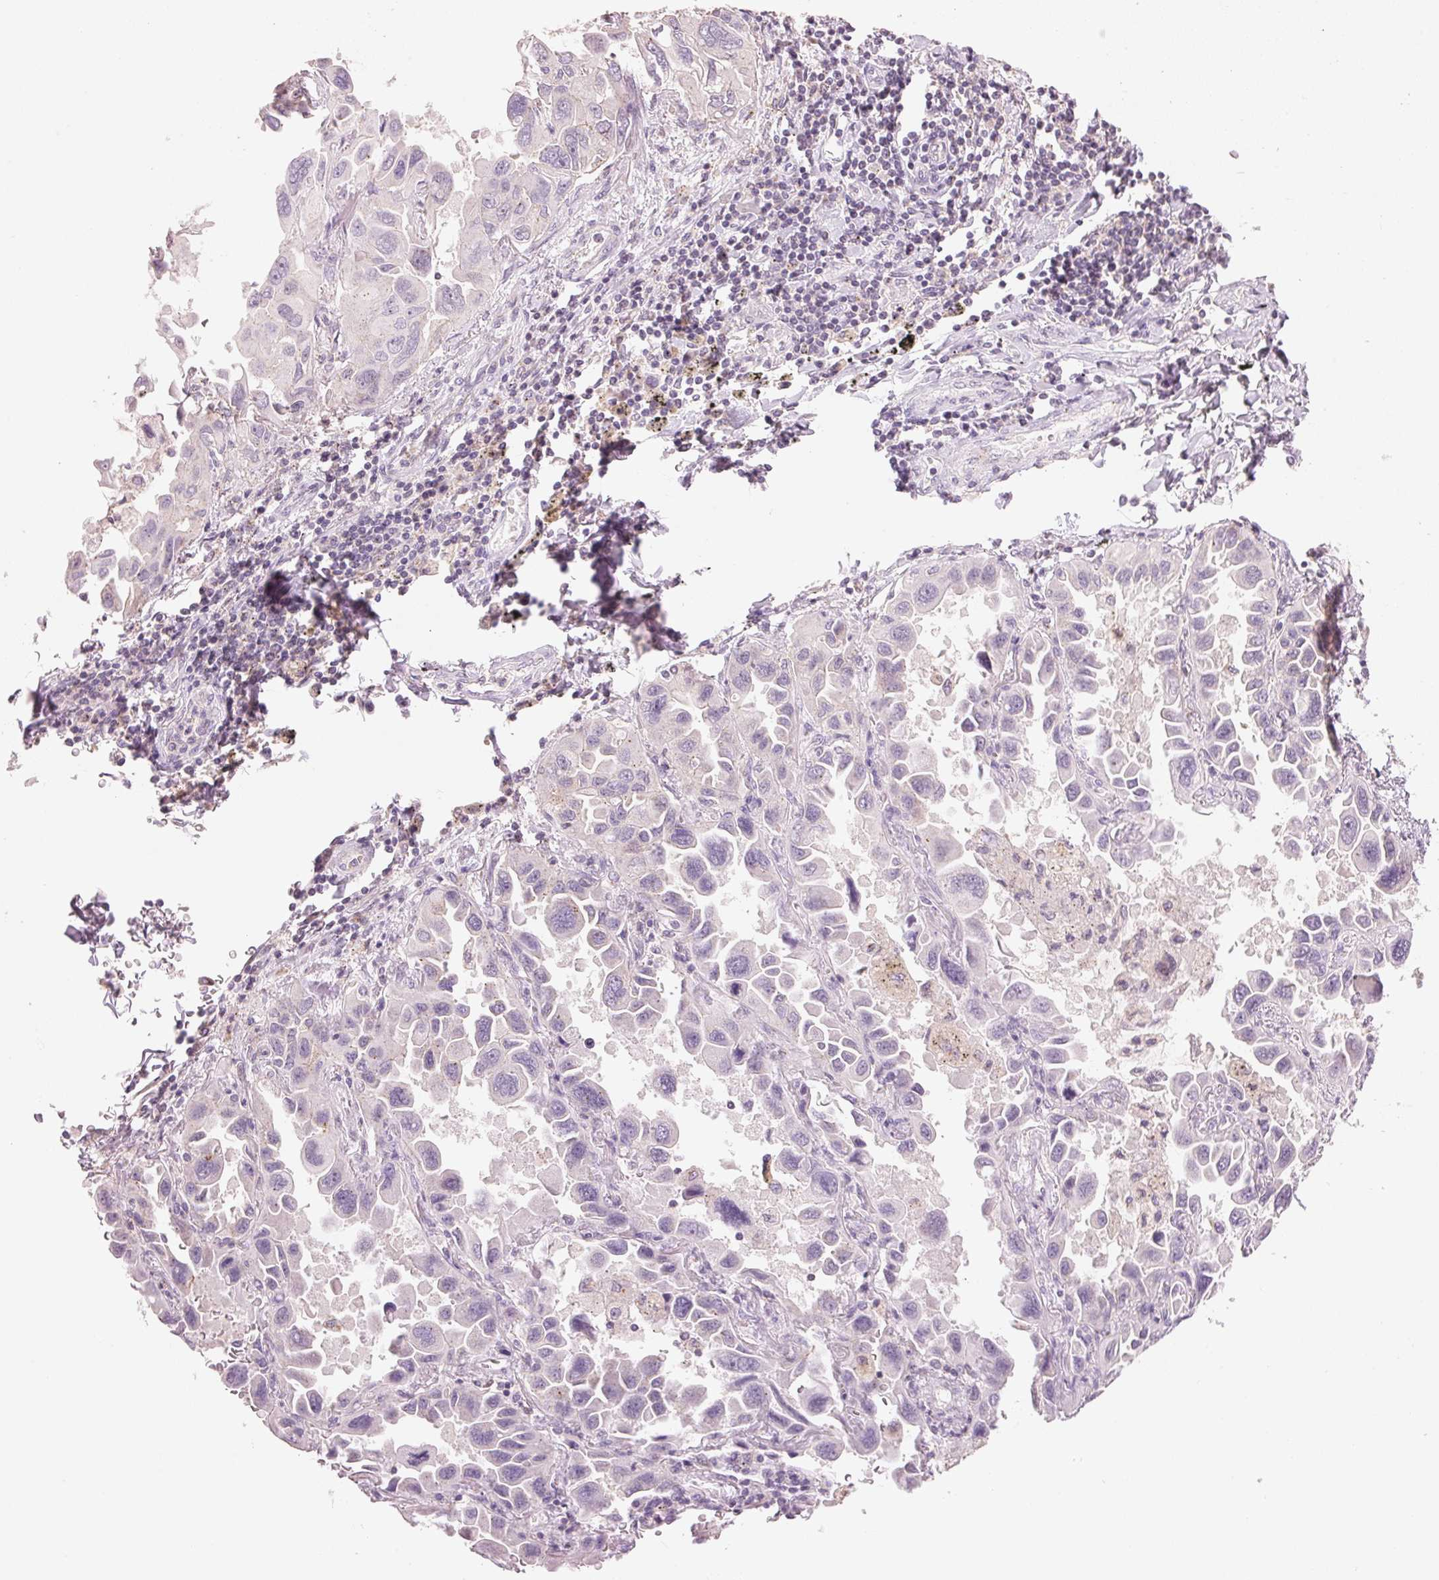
{"staining": {"intensity": "negative", "quantity": "none", "location": "none"}, "tissue": "lung cancer", "cell_type": "Tumor cells", "image_type": "cancer", "snomed": [{"axis": "morphology", "description": "Adenocarcinoma, NOS"}, {"axis": "topography", "description": "Lung"}], "caption": "Micrograph shows no protein positivity in tumor cells of adenocarcinoma (lung) tissue. The staining is performed using DAB brown chromogen with nuclei counter-stained in using hematoxylin.", "gene": "HOXB13", "patient": {"sex": "male", "age": 64}}